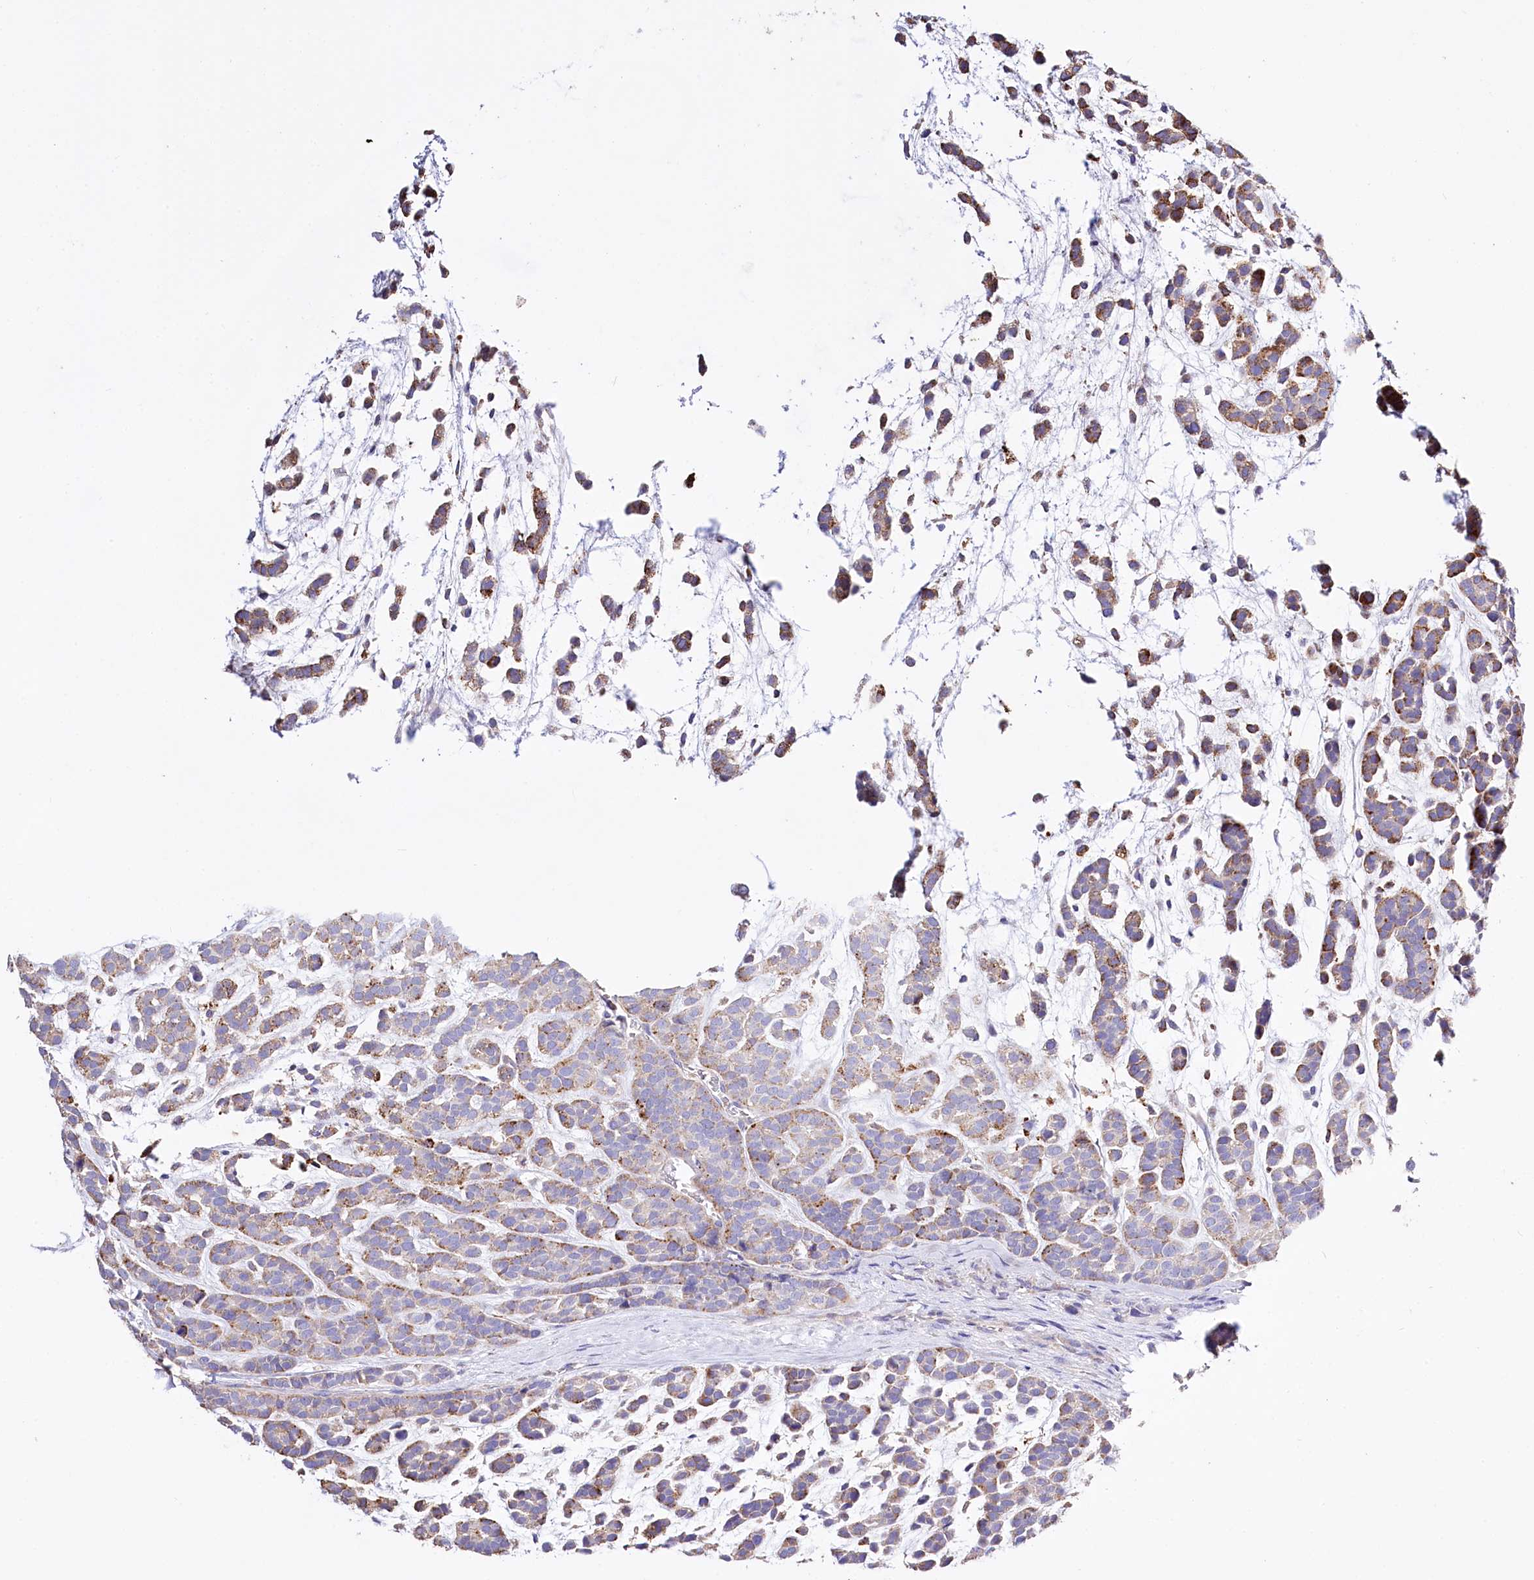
{"staining": {"intensity": "moderate", "quantity": ">75%", "location": "cytoplasmic/membranous"}, "tissue": "head and neck cancer", "cell_type": "Tumor cells", "image_type": "cancer", "snomed": [{"axis": "morphology", "description": "Adenocarcinoma, NOS"}, {"axis": "morphology", "description": "Adenoma, NOS"}, {"axis": "topography", "description": "Head-Neck"}], "caption": "Immunohistochemistry histopathology image of neoplastic tissue: human head and neck cancer stained using IHC shows medium levels of moderate protein expression localized specifically in the cytoplasmic/membranous of tumor cells, appearing as a cytoplasmic/membranous brown color.", "gene": "PTER", "patient": {"sex": "female", "age": 55}}